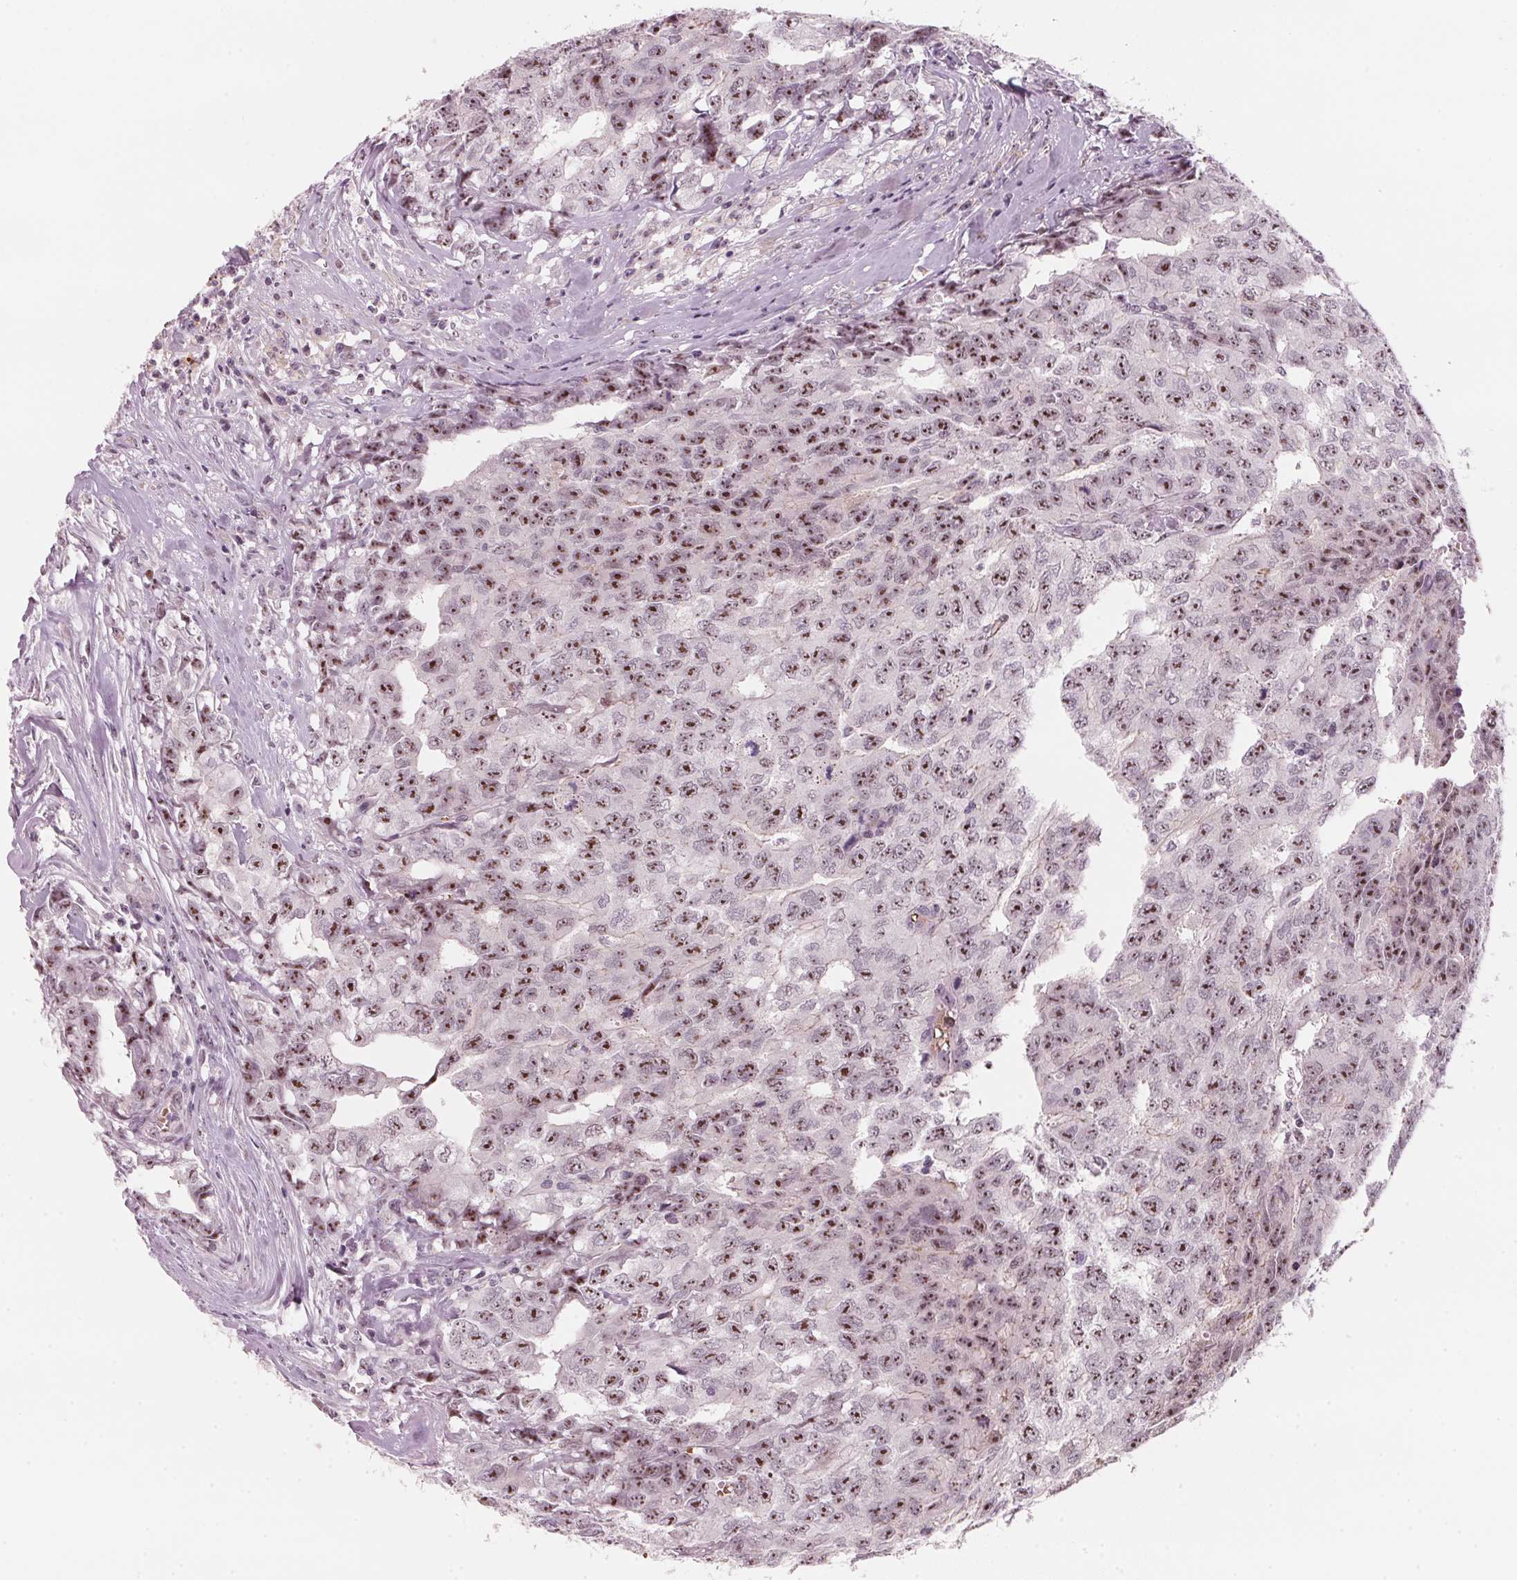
{"staining": {"intensity": "moderate", "quantity": ">75%", "location": "nuclear"}, "tissue": "testis cancer", "cell_type": "Tumor cells", "image_type": "cancer", "snomed": [{"axis": "morphology", "description": "Carcinoma, Embryonal, NOS"}, {"axis": "morphology", "description": "Teratoma, malignant, NOS"}, {"axis": "topography", "description": "Testis"}], "caption": "A medium amount of moderate nuclear staining is identified in about >75% of tumor cells in embryonal carcinoma (testis) tissue. (Stains: DAB in brown, nuclei in blue, Microscopy: brightfield microscopy at high magnification).", "gene": "DNTTIP2", "patient": {"sex": "male", "age": 24}}